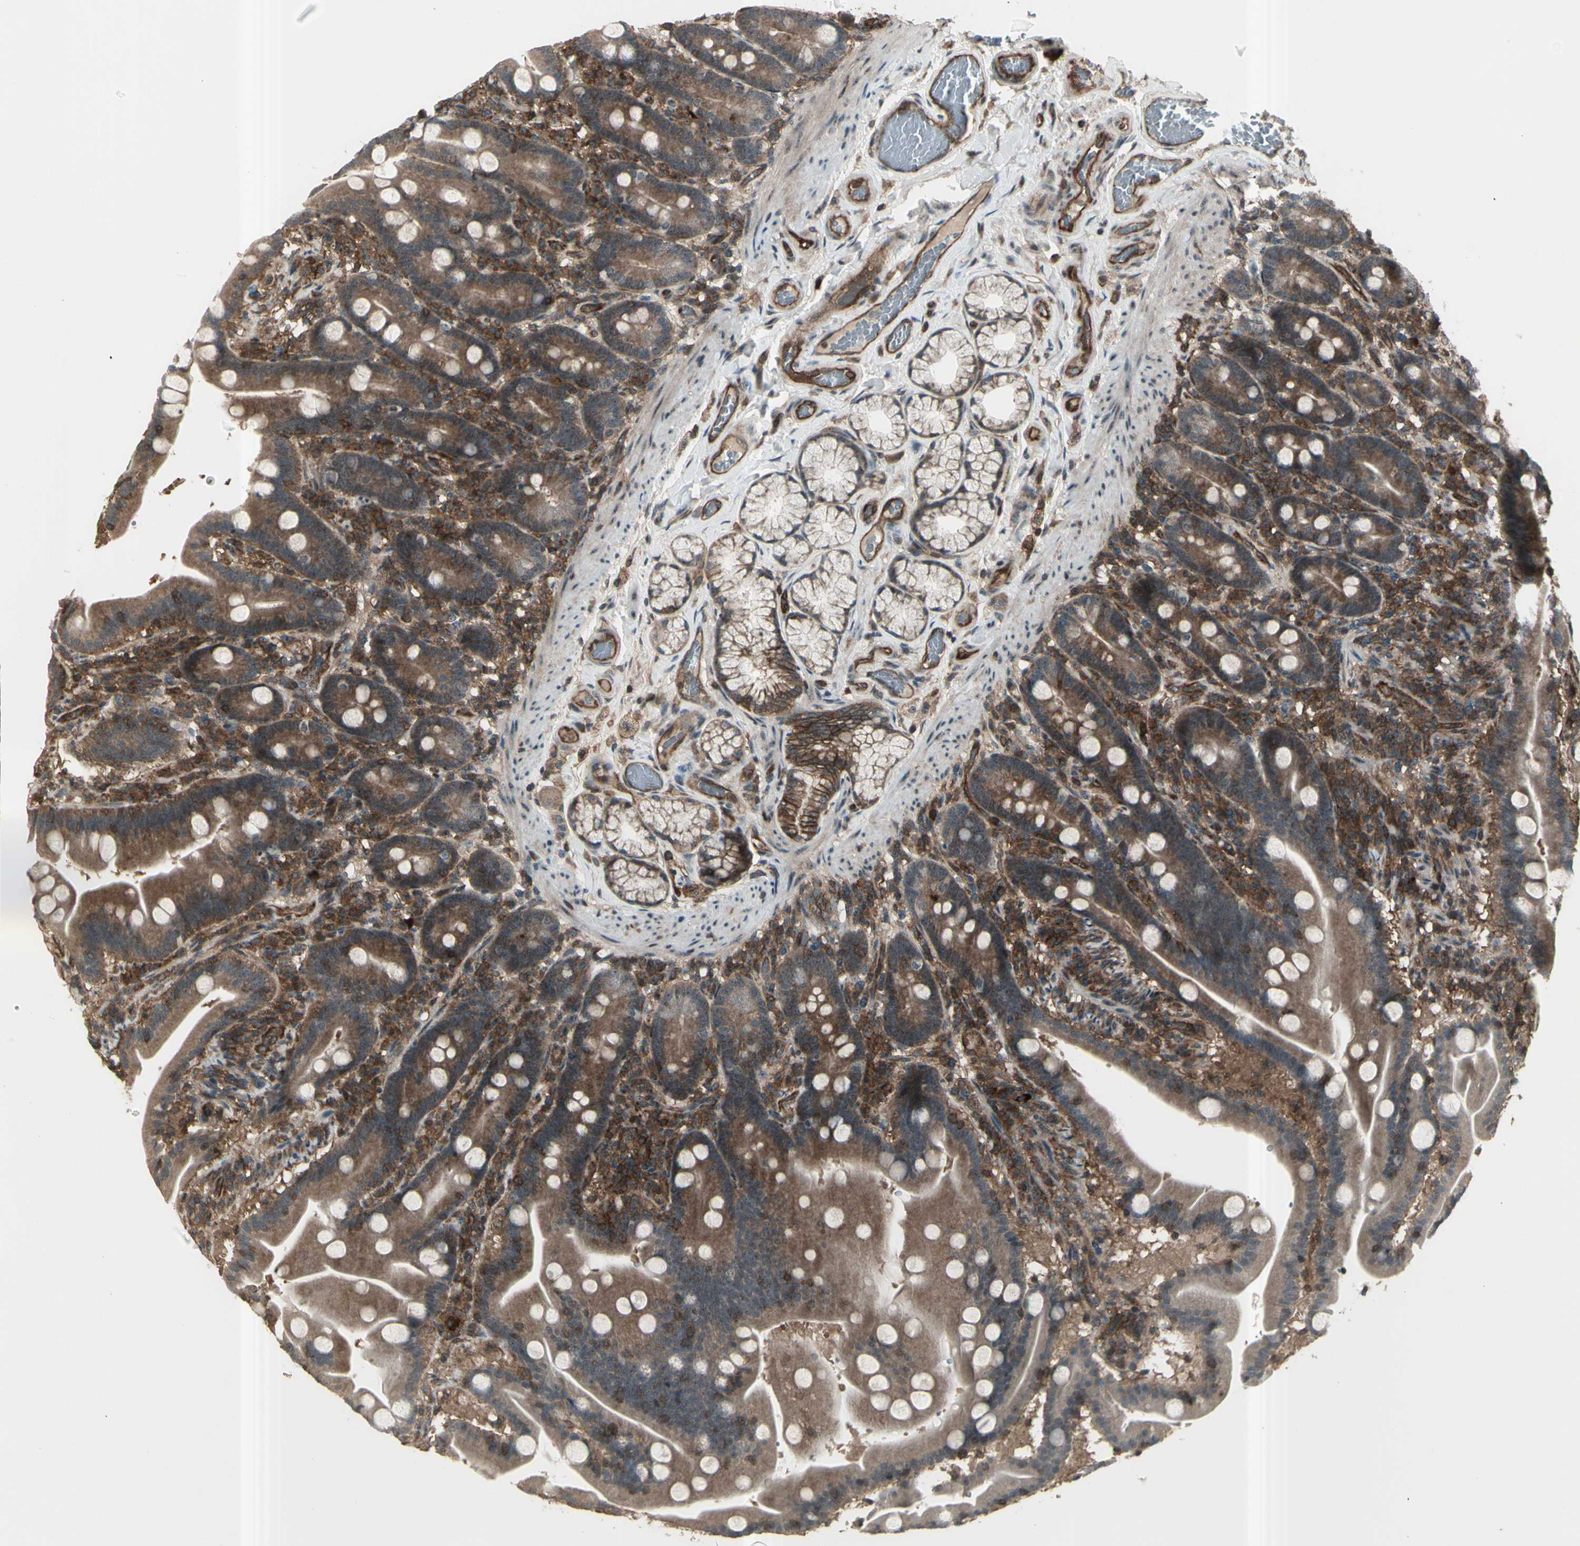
{"staining": {"intensity": "moderate", "quantity": ">75%", "location": "cytoplasmic/membranous"}, "tissue": "duodenum", "cell_type": "Glandular cells", "image_type": "normal", "snomed": [{"axis": "morphology", "description": "Normal tissue, NOS"}, {"axis": "topography", "description": "Duodenum"}], "caption": "Moderate cytoplasmic/membranous protein positivity is appreciated in approximately >75% of glandular cells in duodenum. The protein of interest is shown in brown color, while the nuclei are stained blue.", "gene": "FXYD5", "patient": {"sex": "male", "age": 54}}